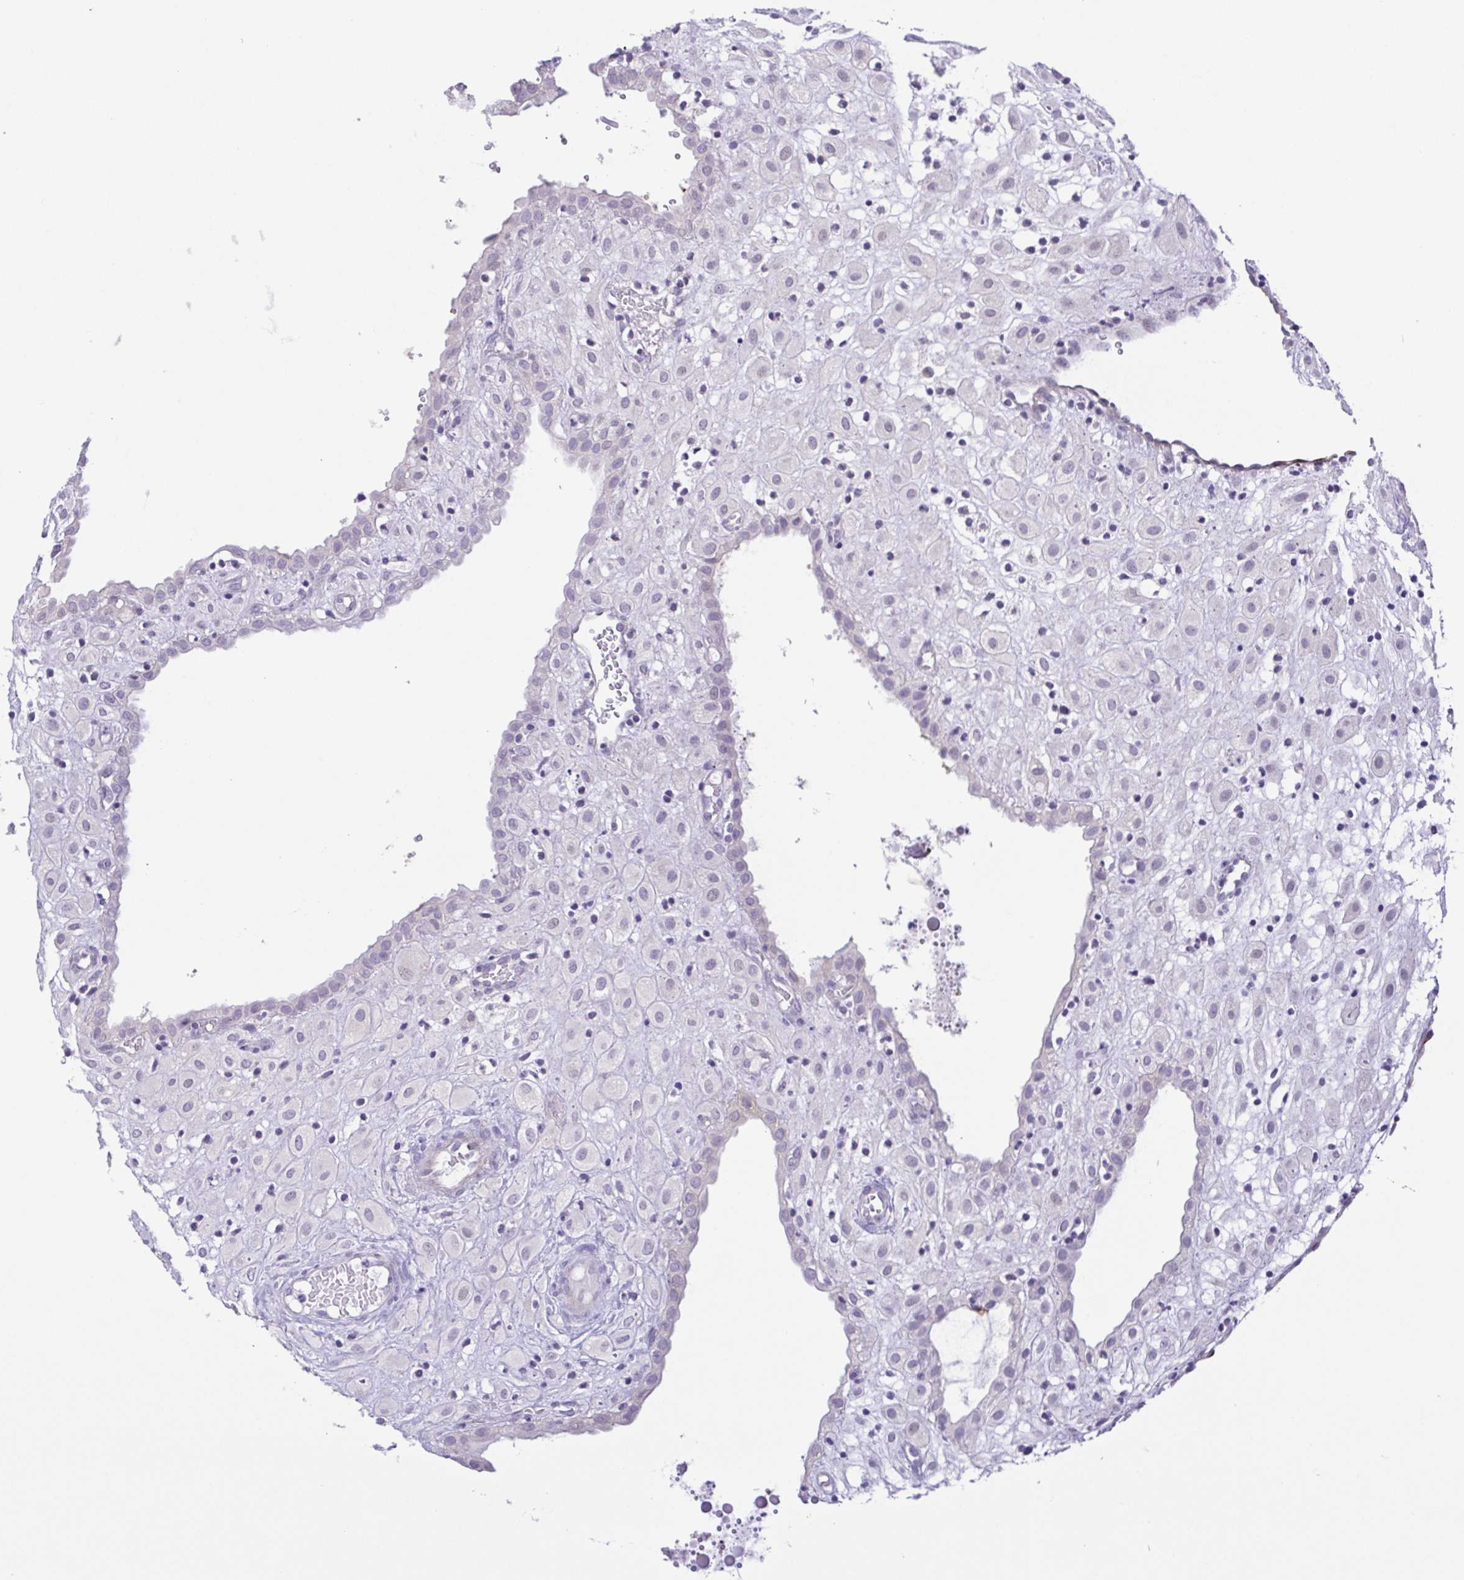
{"staining": {"intensity": "negative", "quantity": "none", "location": "none"}, "tissue": "placenta", "cell_type": "Decidual cells", "image_type": "normal", "snomed": [{"axis": "morphology", "description": "Normal tissue, NOS"}, {"axis": "topography", "description": "Placenta"}], "caption": "High power microscopy image of an immunohistochemistry (IHC) histopathology image of unremarkable placenta, revealing no significant positivity in decidual cells.", "gene": "DCLK2", "patient": {"sex": "female", "age": 24}}